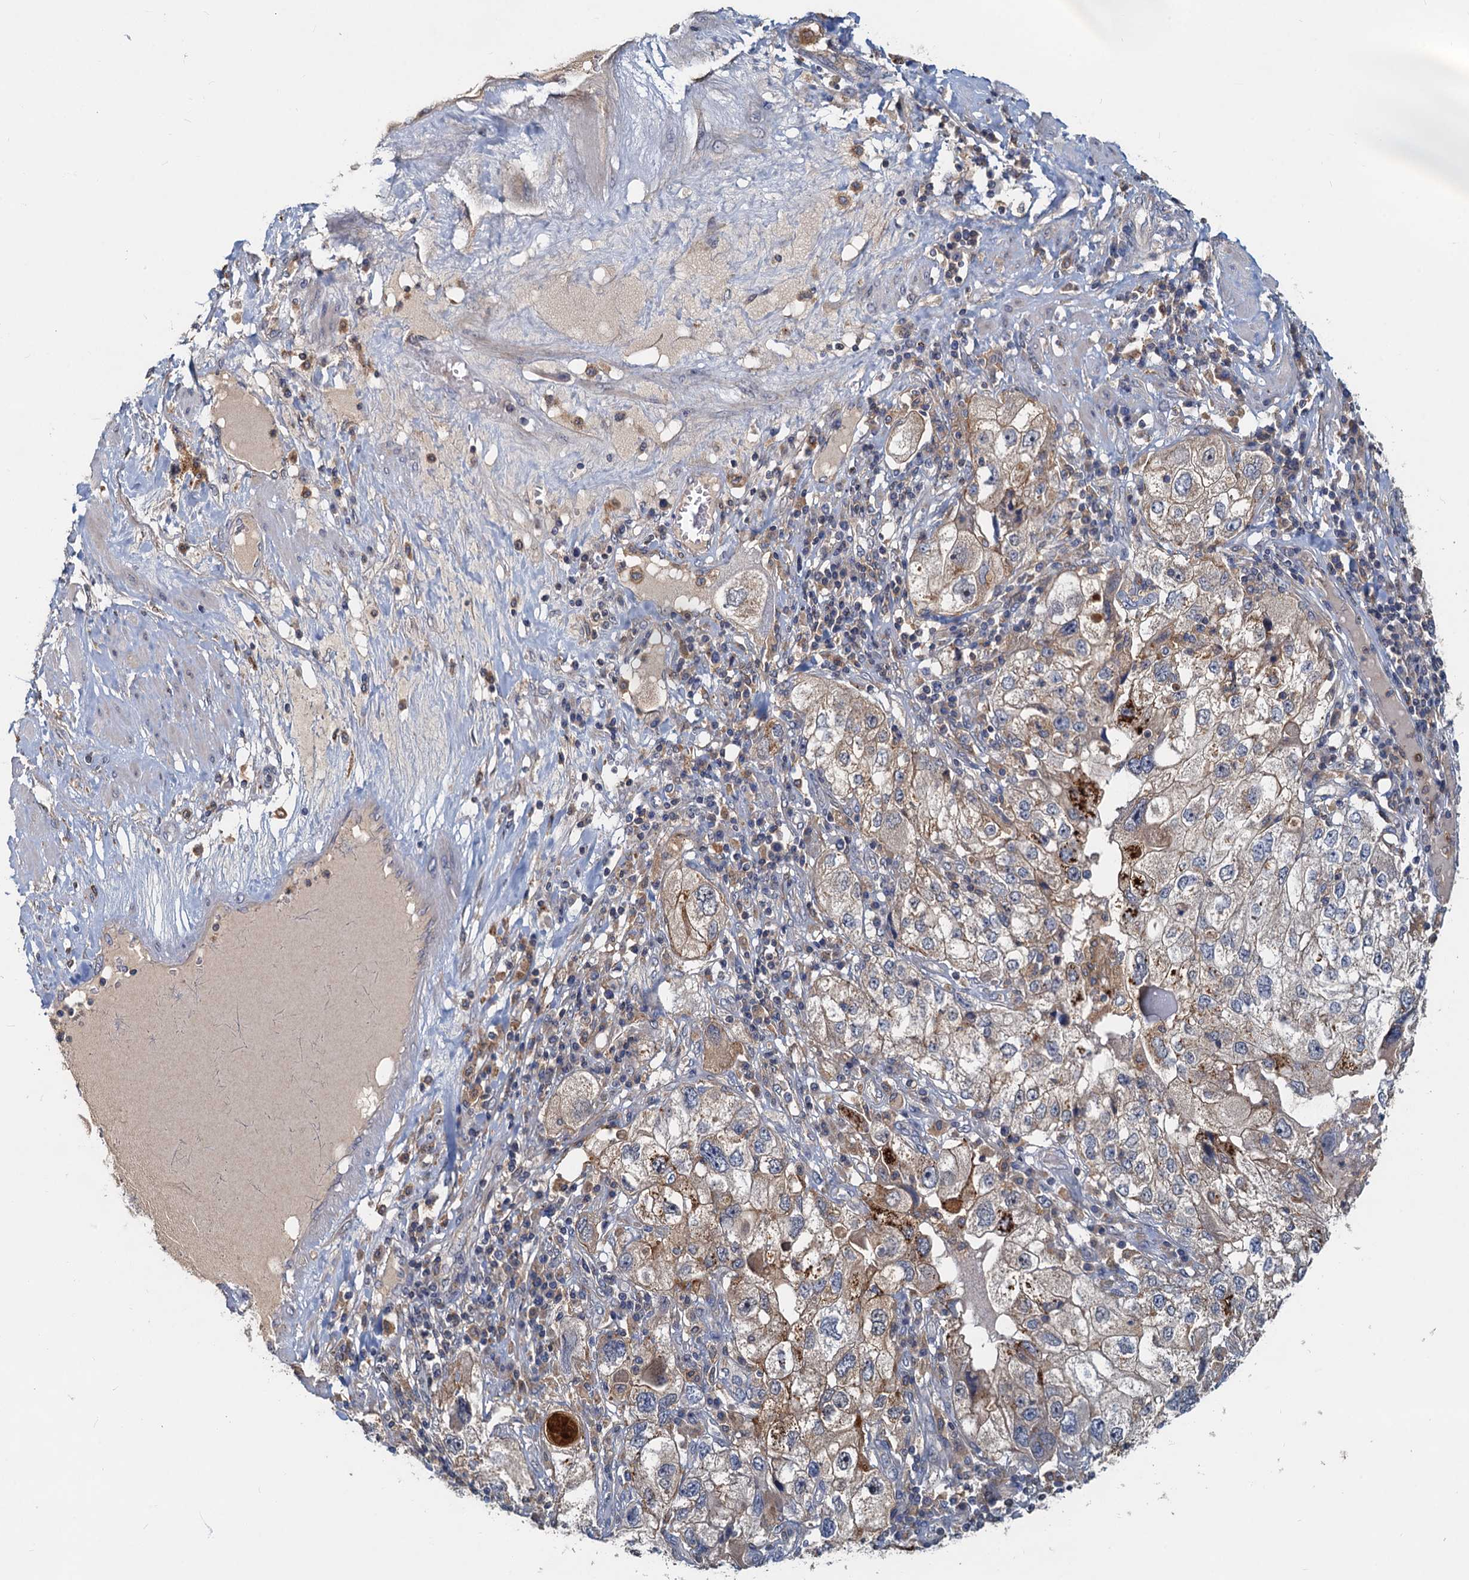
{"staining": {"intensity": "weak", "quantity": "25%-75%", "location": "cytoplasmic/membranous"}, "tissue": "endometrial cancer", "cell_type": "Tumor cells", "image_type": "cancer", "snomed": [{"axis": "morphology", "description": "Adenocarcinoma, NOS"}, {"axis": "topography", "description": "Endometrium"}], "caption": "Immunohistochemical staining of human endometrial cancer exhibits weak cytoplasmic/membranous protein staining in about 25%-75% of tumor cells. Using DAB (3,3'-diaminobenzidine) (brown) and hematoxylin (blue) stains, captured at high magnification using brightfield microscopy.", "gene": "TOLLIP", "patient": {"sex": "female", "age": 49}}